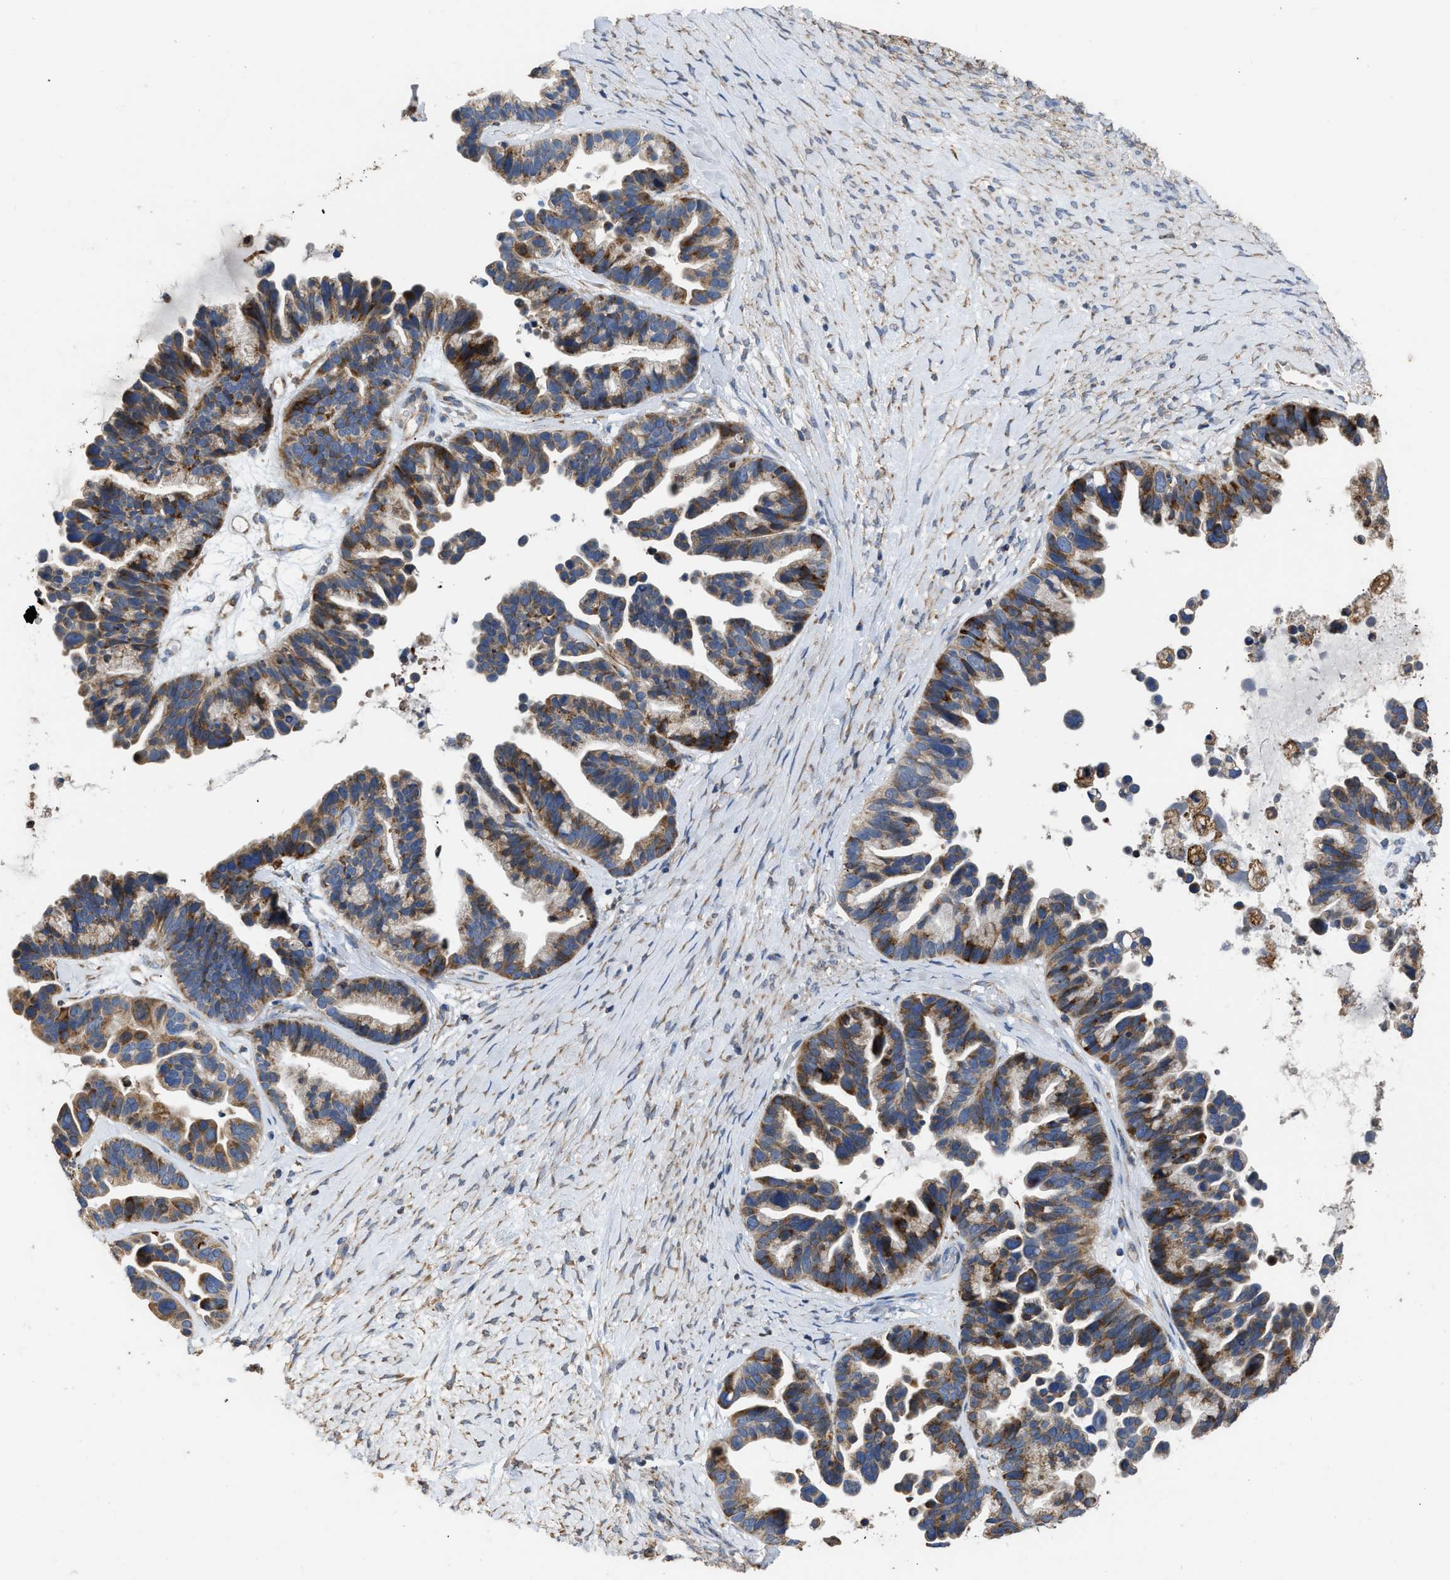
{"staining": {"intensity": "moderate", "quantity": ">75%", "location": "cytoplasmic/membranous"}, "tissue": "ovarian cancer", "cell_type": "Tumor cells", "image_type": "cancer", "snomed": [{"axis": "morphology", "description": "Cystadenocarcinoma, serous, NOS"}, {"axis": "topography", "description": "Ovary"}], "caption": "This image shows immunohistochemistry staining of serous cystadenocarcinoma (ovarian), with medium moderate cytoplasmic/membranous positivity in approximately >75% of tumor cells.", "gene": "AK2", "patient": {"sex": "female", "age": 56}}